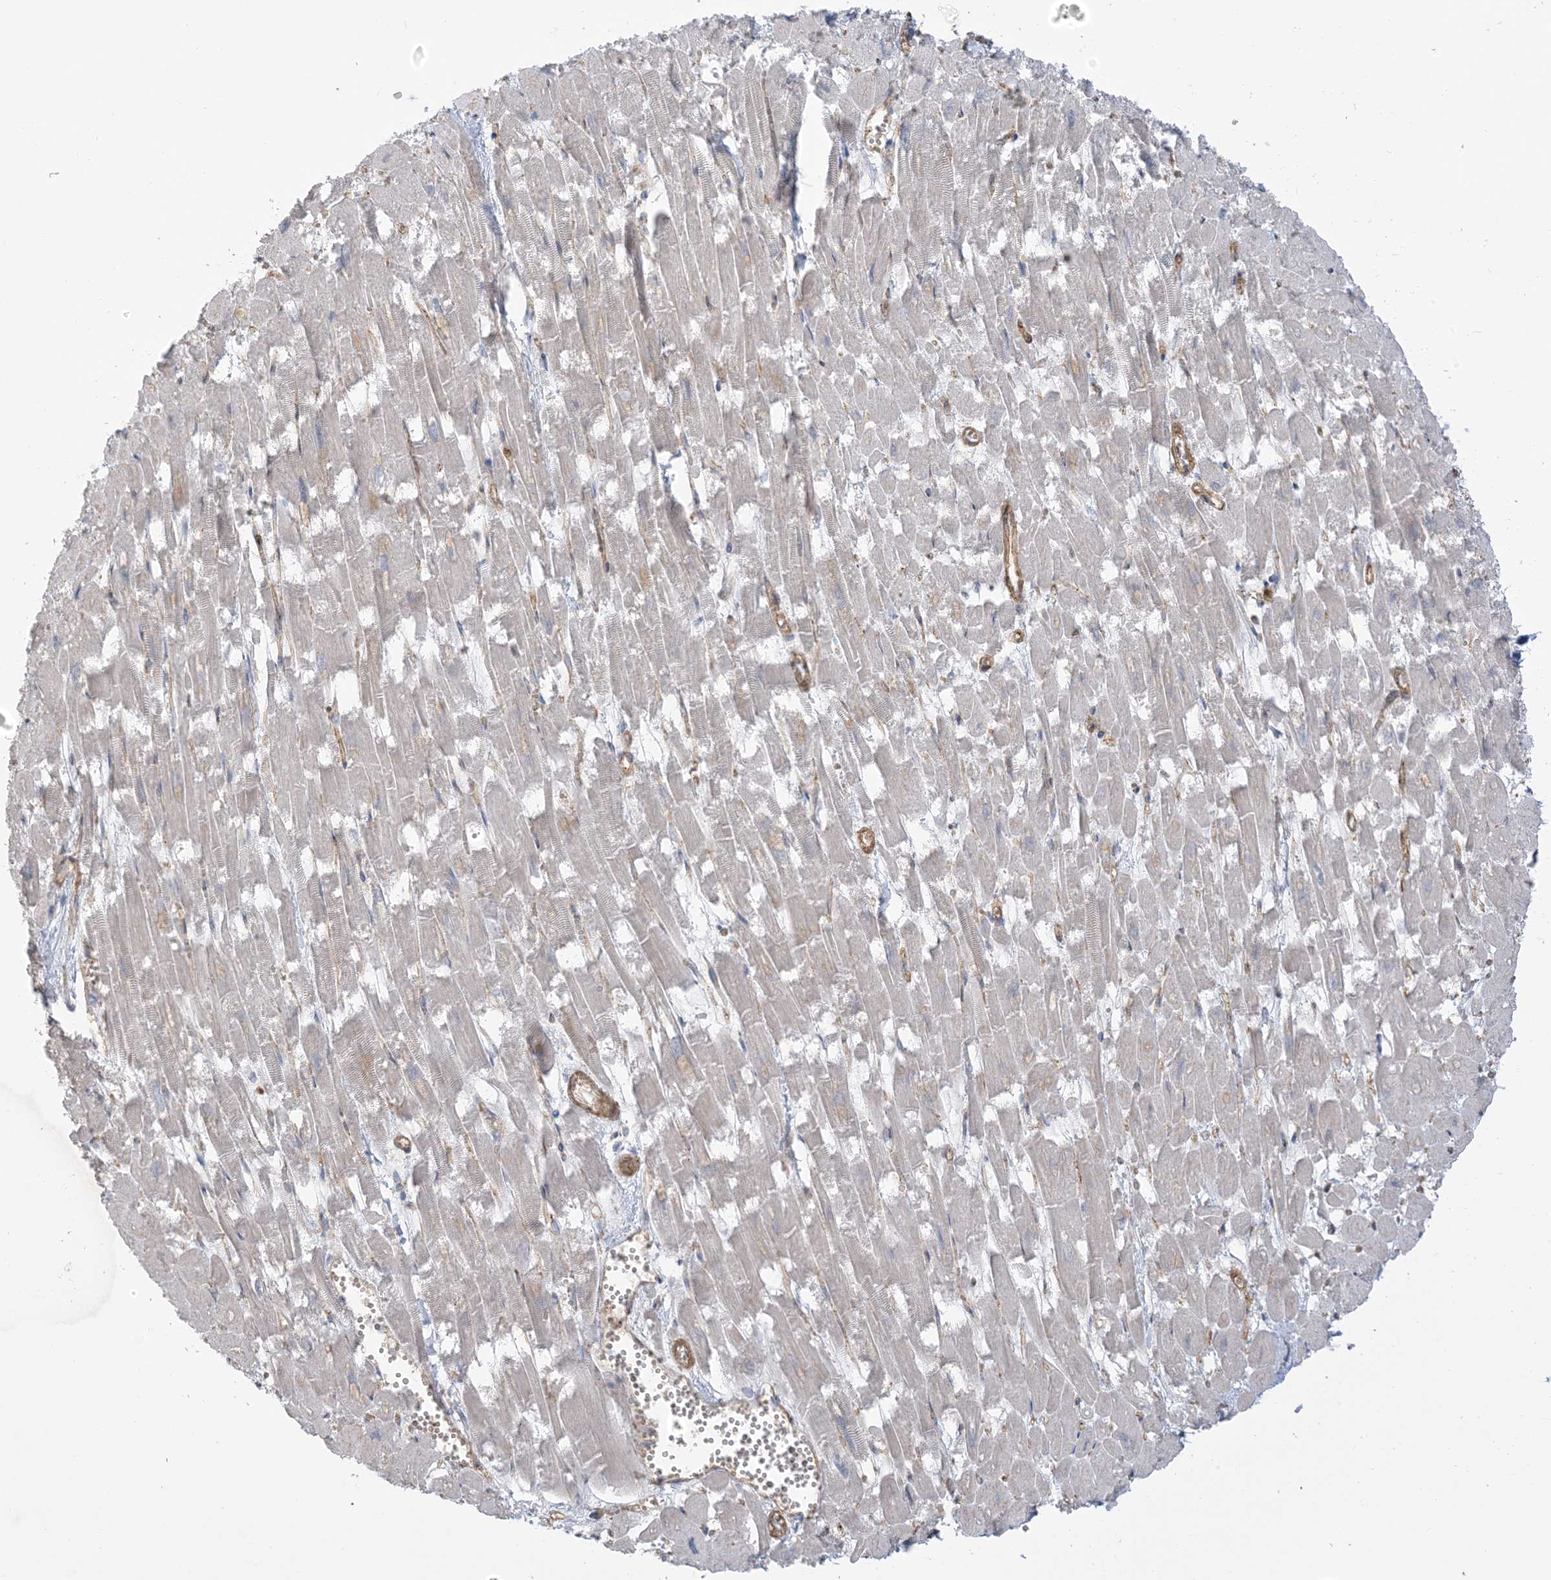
{"staining": {"intensity": "negative", "quantity": "none", "location": "none"}, "tissue": "heart muscle", "cell_type": "Cardiomyocytes", "image_type": "normal", "snomed": [{"axis": "morphology", "description": "Normal tissue, NOS"}, {"axis": "topography", "description": "Heart"}], "caption": "Protein analysis of normal heart muscle exhibits no significant staining in cardiomyocytes. (DAB immunohistochemistry (IHC) with hematoxylin counter stain).", "gene": "ICMT", "patient": {"sex": "male", "age": 54}}